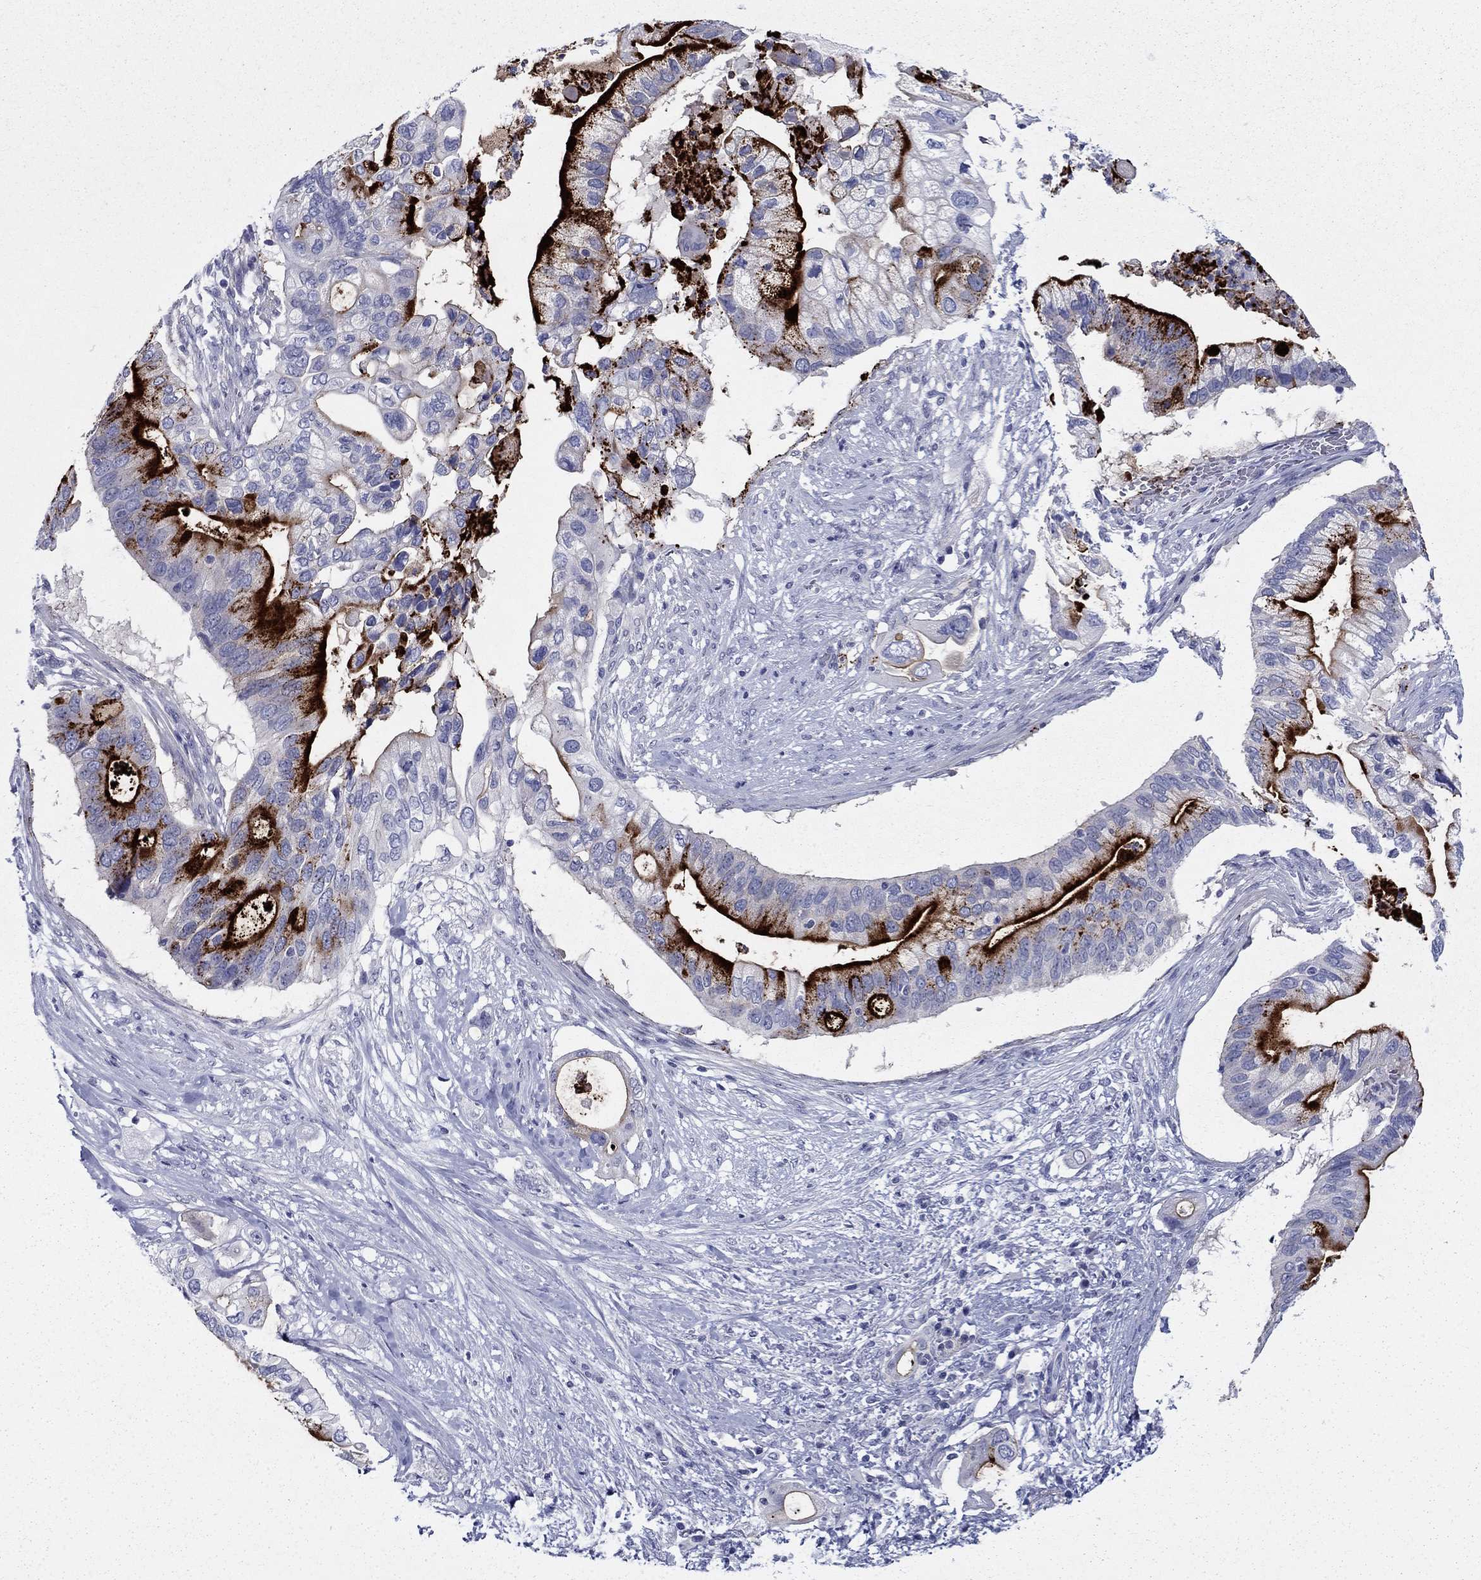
{"staining": {"intensity": "strong", "quantity": "25%-75%", "location": "cytoplasmic/membranous"}, "tissue": "pancreatic cancer", "cell_type": "Tumor cells", "image_type": "cancer", "snomed": [{"axis": "morphology", "description": "Adenocarcinoma, NOS"}, {"axis": "topography", "description": "Pancreas"}], "caption": "Immunohistochemical staining of human adenocarcinoma (pancreatic) reveals high levels of strong cytoplasmic/membranous expression in approximately 25%-75% of tumor cells. The staining is performed using DAB (3,3'-diaminobenzidine) brown chromogen to label protein expression. The nuclei are counter-stained blue using hematoxylin.", "gene": "C4orf19", "patient": {"sex": "female", "age": 72}}